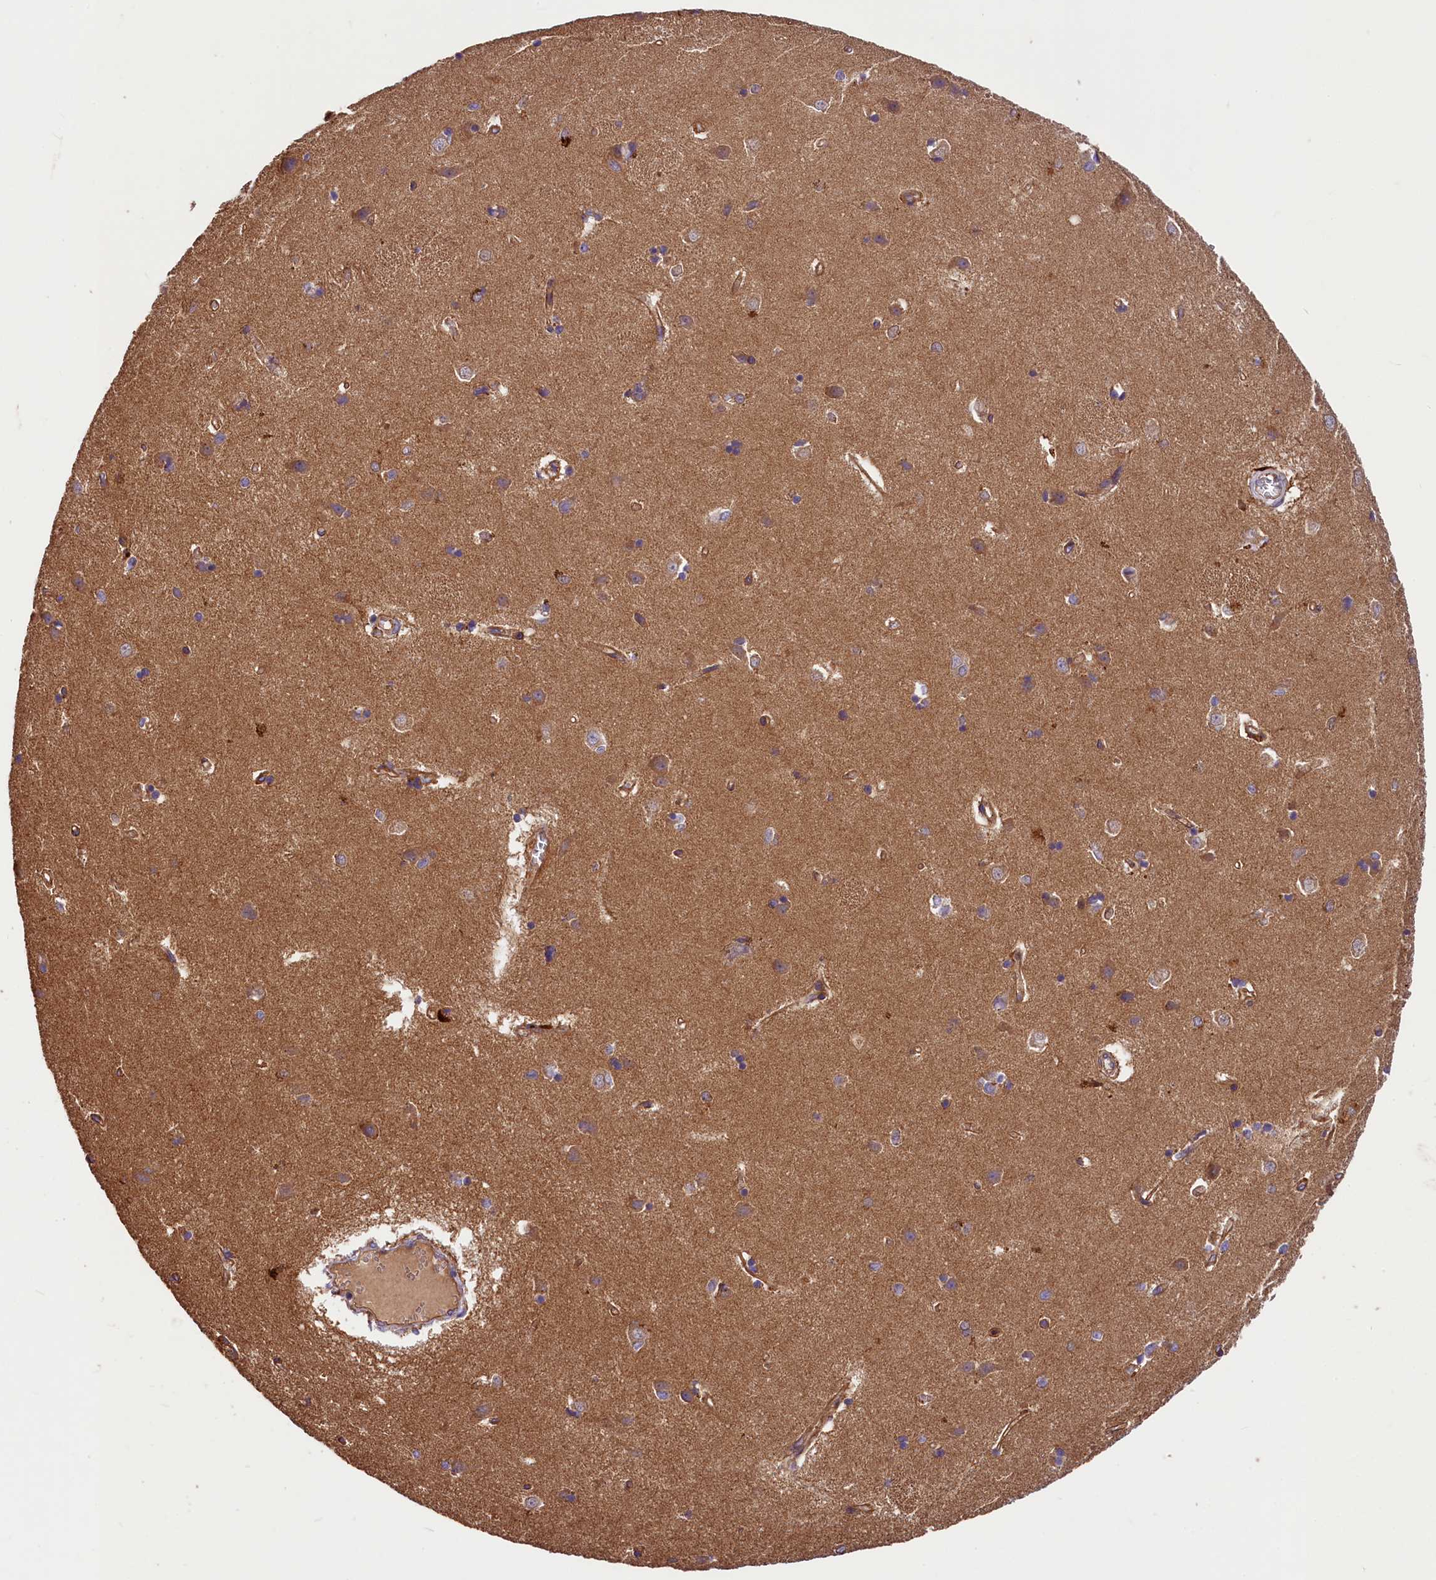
{"staining": {"intensity": "negative", "quantity": "none", "location": "none"}, "tissue": "caudate", "cell_type": "Glial cells", "image_type": "normal", "snomed": [{"axis": "morphology", "description": "Normal tissue, NOS"}, {"axis": "topography", "description": "Lateral ventricle wall"}], "caption": "Caudate stained for a protein using immunohistochemistry (IHC) exhibits no expression glial cells.", "gene": "ERMARD", "patient": {"sex": "male", "age": 37}}